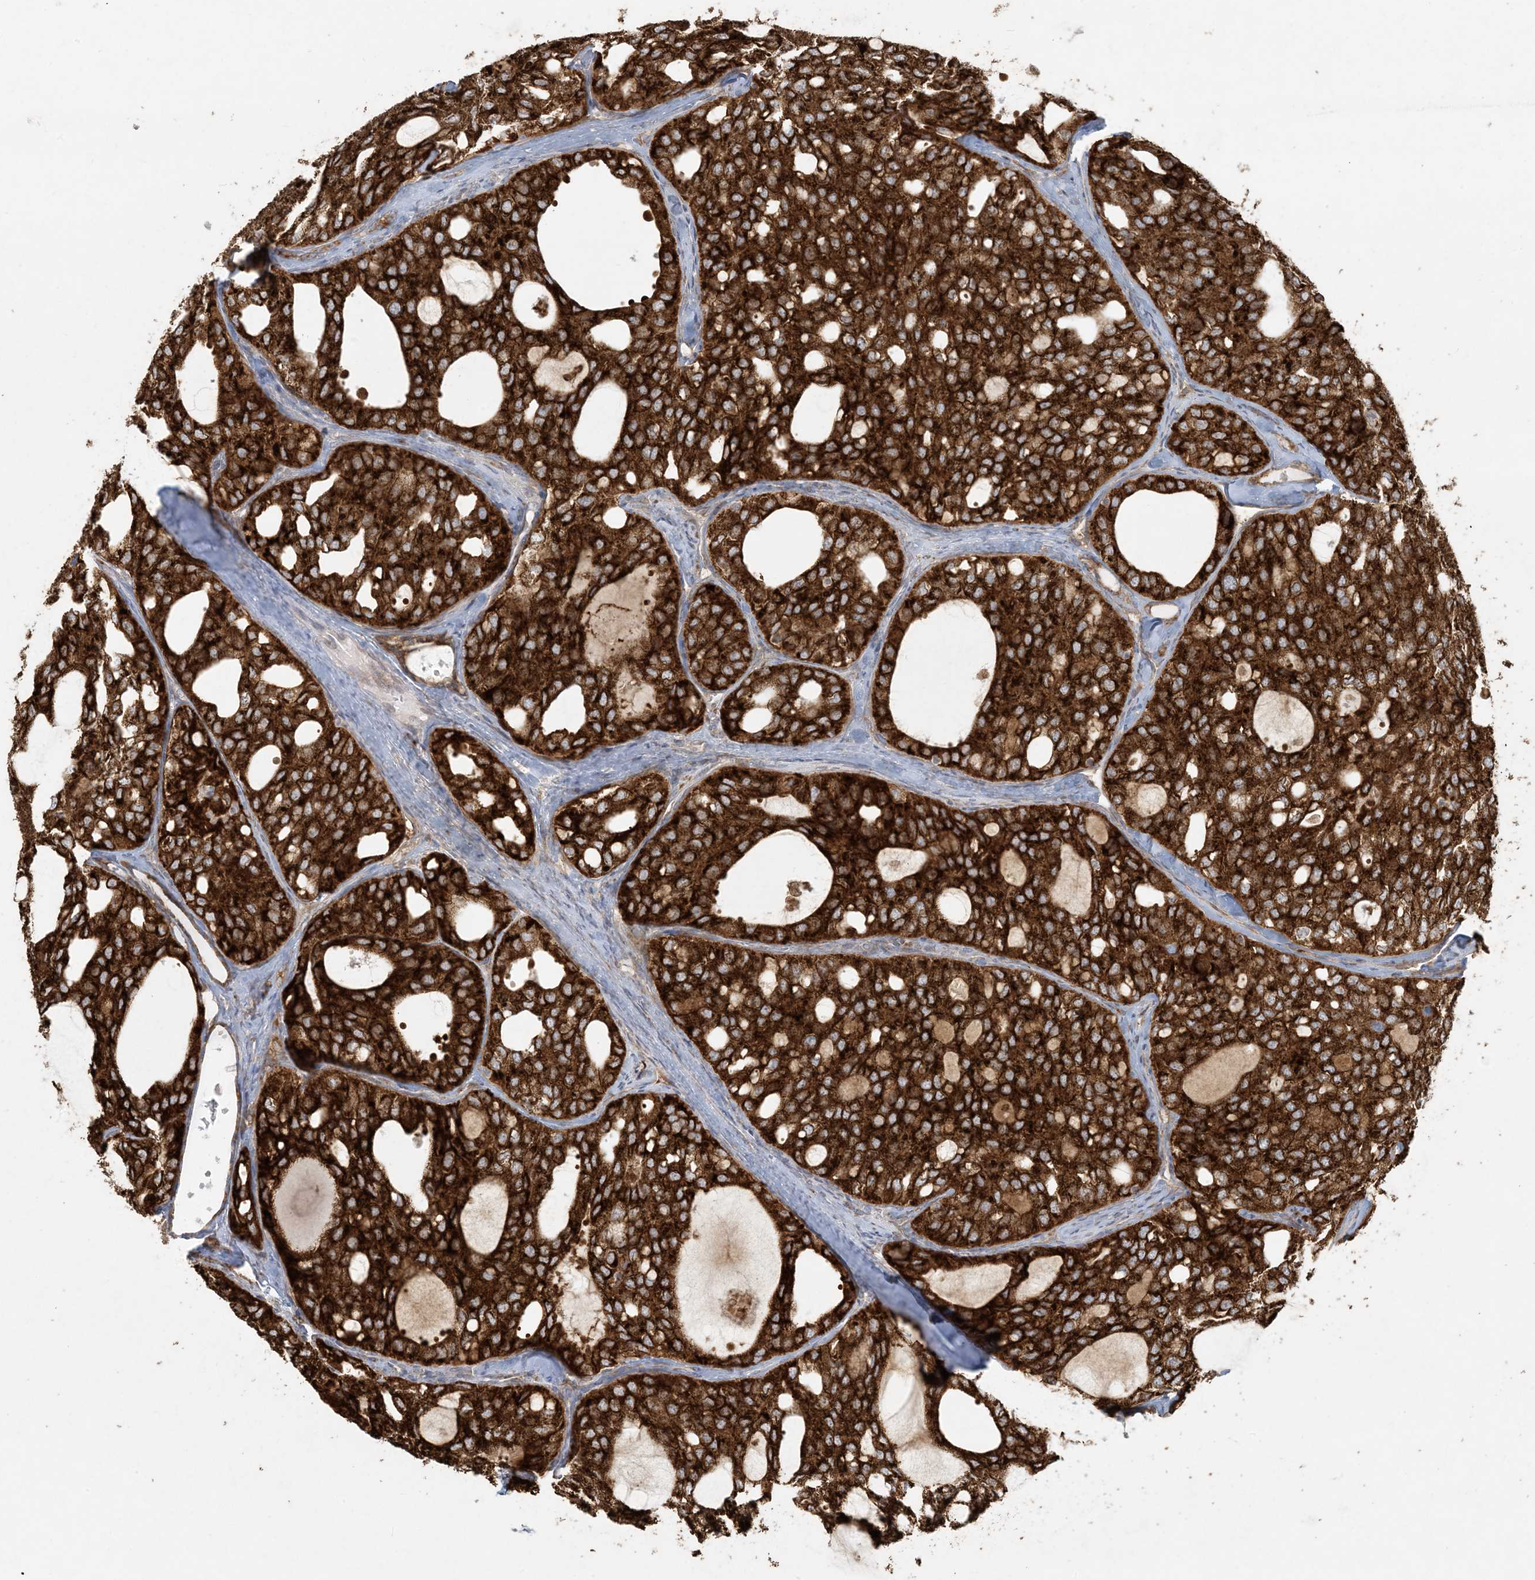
{"staining": {"intensity": "strong", "quantity": ">75%", "location": "cytoplasmic/membranous"}, "tissue": "thyroid cancer", "cell_type": "Tumor cells", "image_type": "cancer", "snomed": [{"axis": "morphology", "description": "Follicular adenoma carcinoma, NOS"}, {"axis": "topography", "description": "Thyroid gland"}], "caption": "Immunohistochemical staining of thyroid follicular adenoma carcinoma reveals strong cytoplasmic/membranous protein staining in about >75% of tumor cells. (DAB IHC, brown staining for protein, blue staining for nuclei).", "gene": "HACL1", "patient": {"sex": "male", "age": 75}}